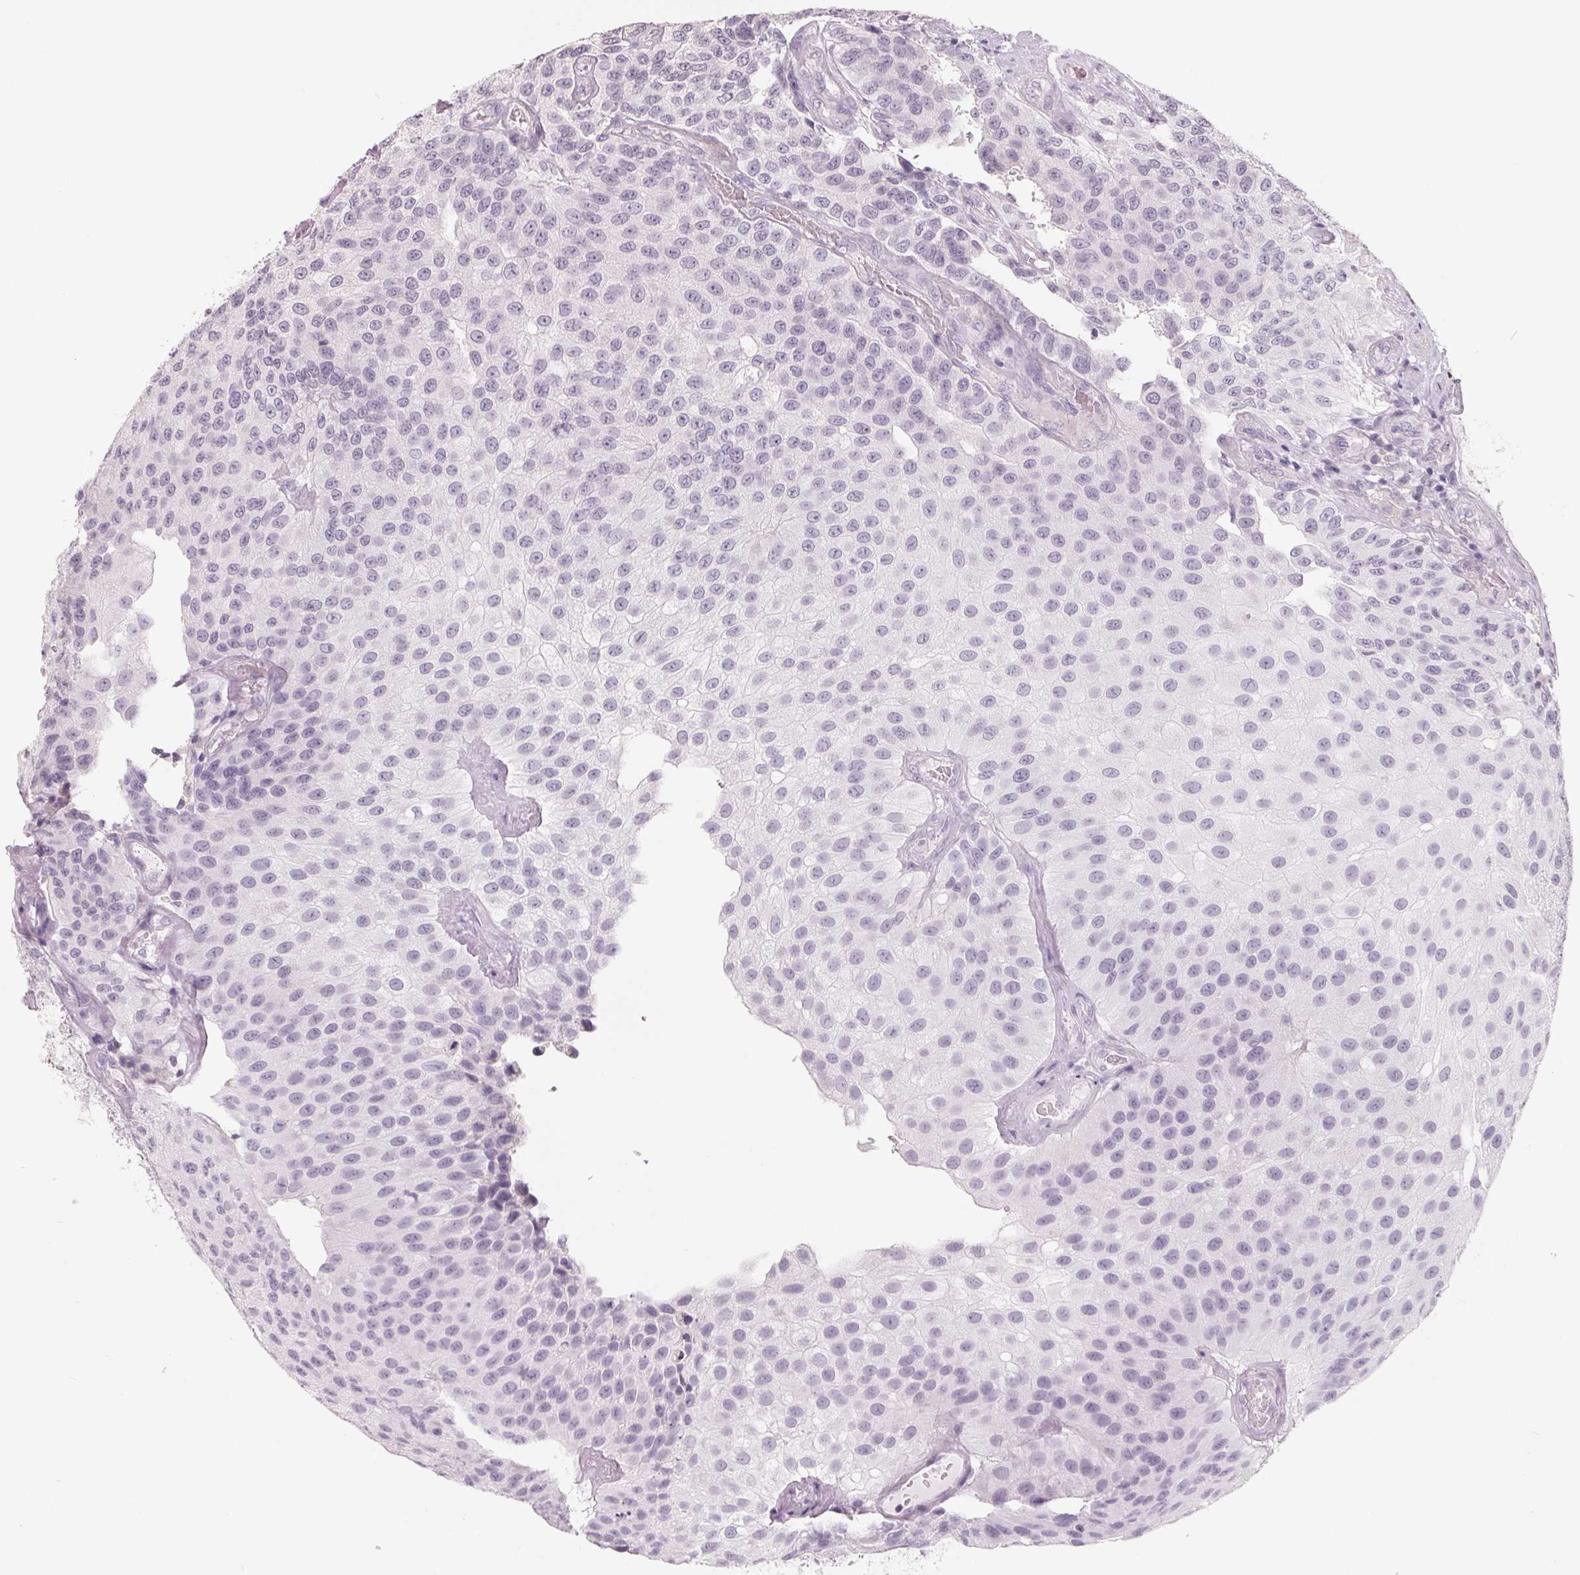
{"staining": {"intensity": "negative", "quantity": "none", "location": "none"}, "tissue": "urothelial cancer", "cell_type": "Tumor cells", "image_type": "cancer", "snomed": [{"axis": "morphology", "description": "Urothelial carcinoma, NOS"}, {"axis": "topography", "description": "Urinary bladder"}], "caption": "IHC of human transitional cell carcinoma shows no expression in tumor cells. Brightfield microscopy of immunohistochemistry (IHC) stained with DAB (3,3'-diaminobenzidine) (brown) and hematoxylin (blue), captured at high magnification.", "gene": "FTCD", "patient": {"sex": "male", "age": 87}}